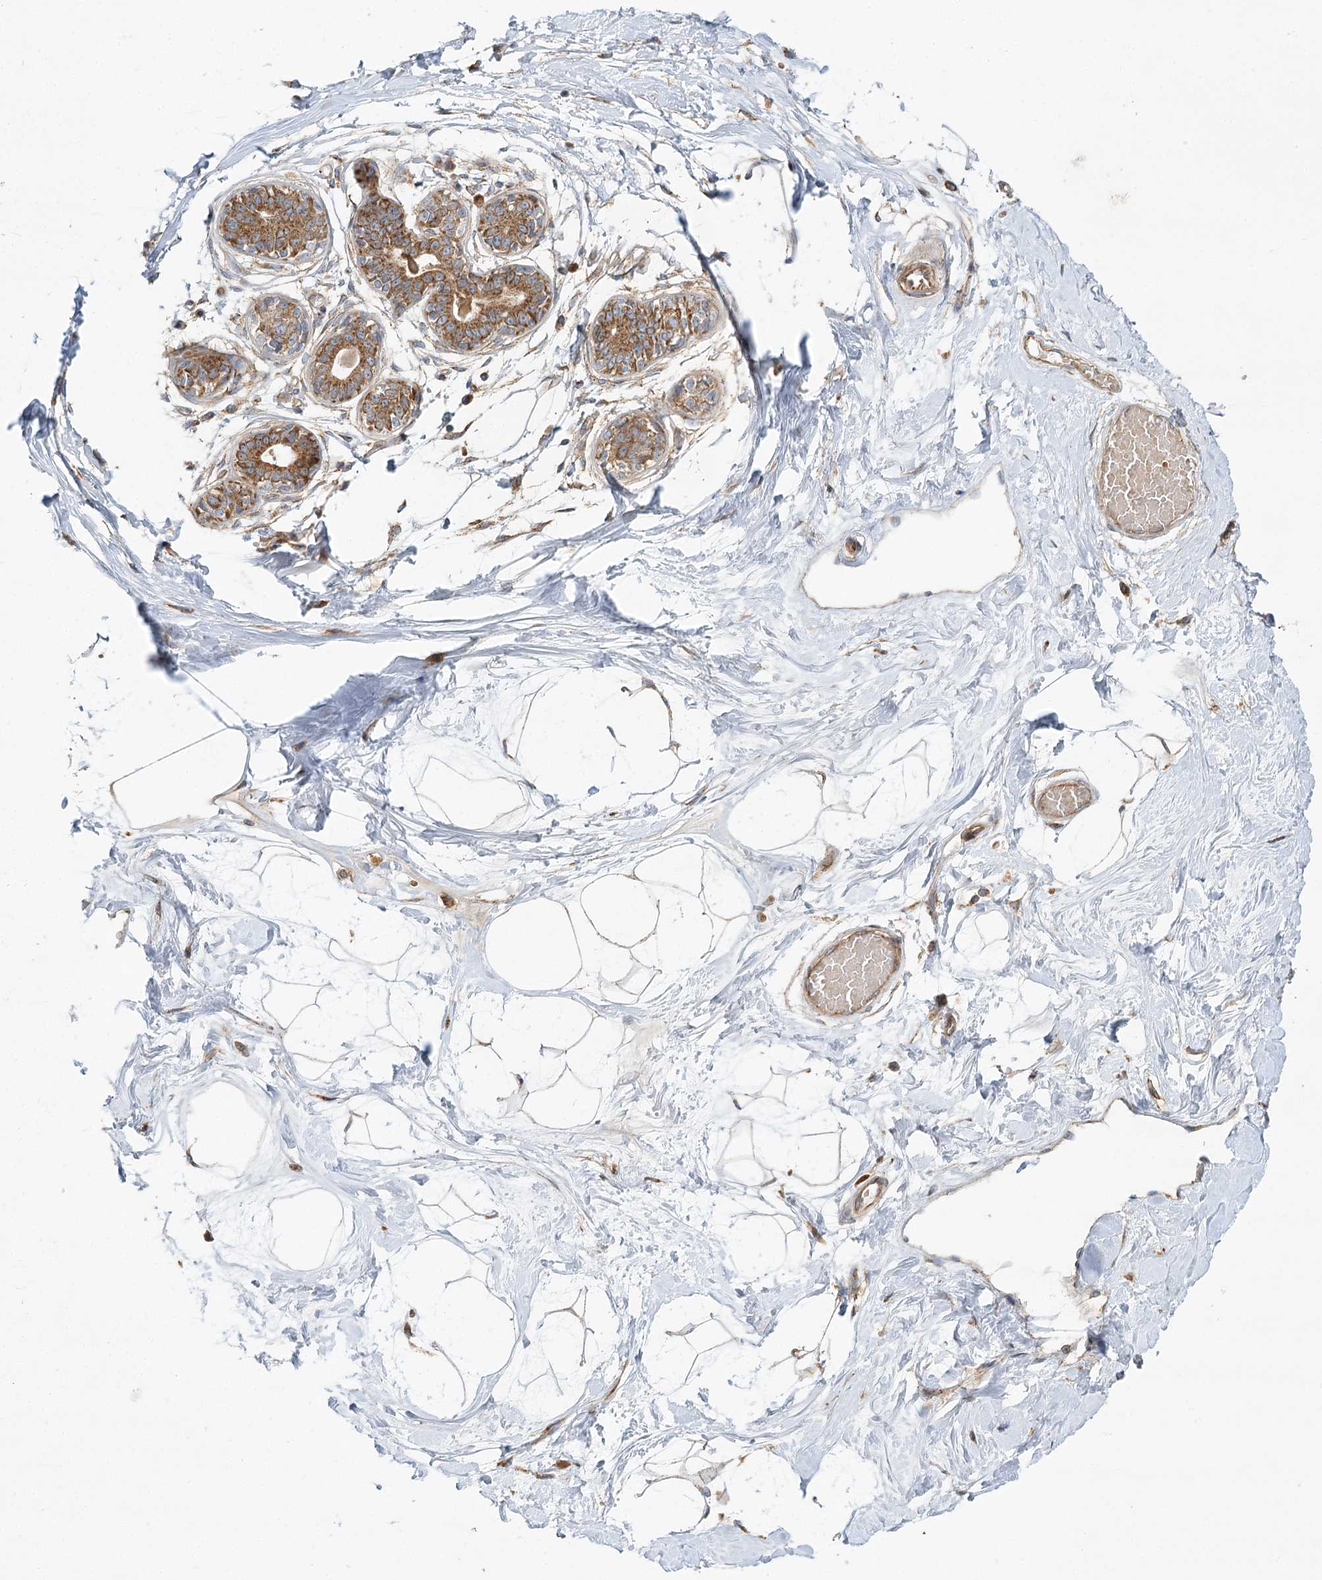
{"staining": {"intensity": "weak", "quantity": ">75%", "location": "cytoplasmic/membranous"}, "tissue": "breast", "cell_type": "Adipocytes", "image_type": "normal", "snomed": [{"axis": "morphology", "description": "Normal tissue, NOS"}, {"axis": "topography", "description": "Breast"}], "caption": "Breast stained for a protein (brown) exhibits weak cytoplasmic/membranous positive positivity in about >75% of adipocytes.", "gene": "ZFYVE16", "patient": {"sex": "female", "age": 45}}